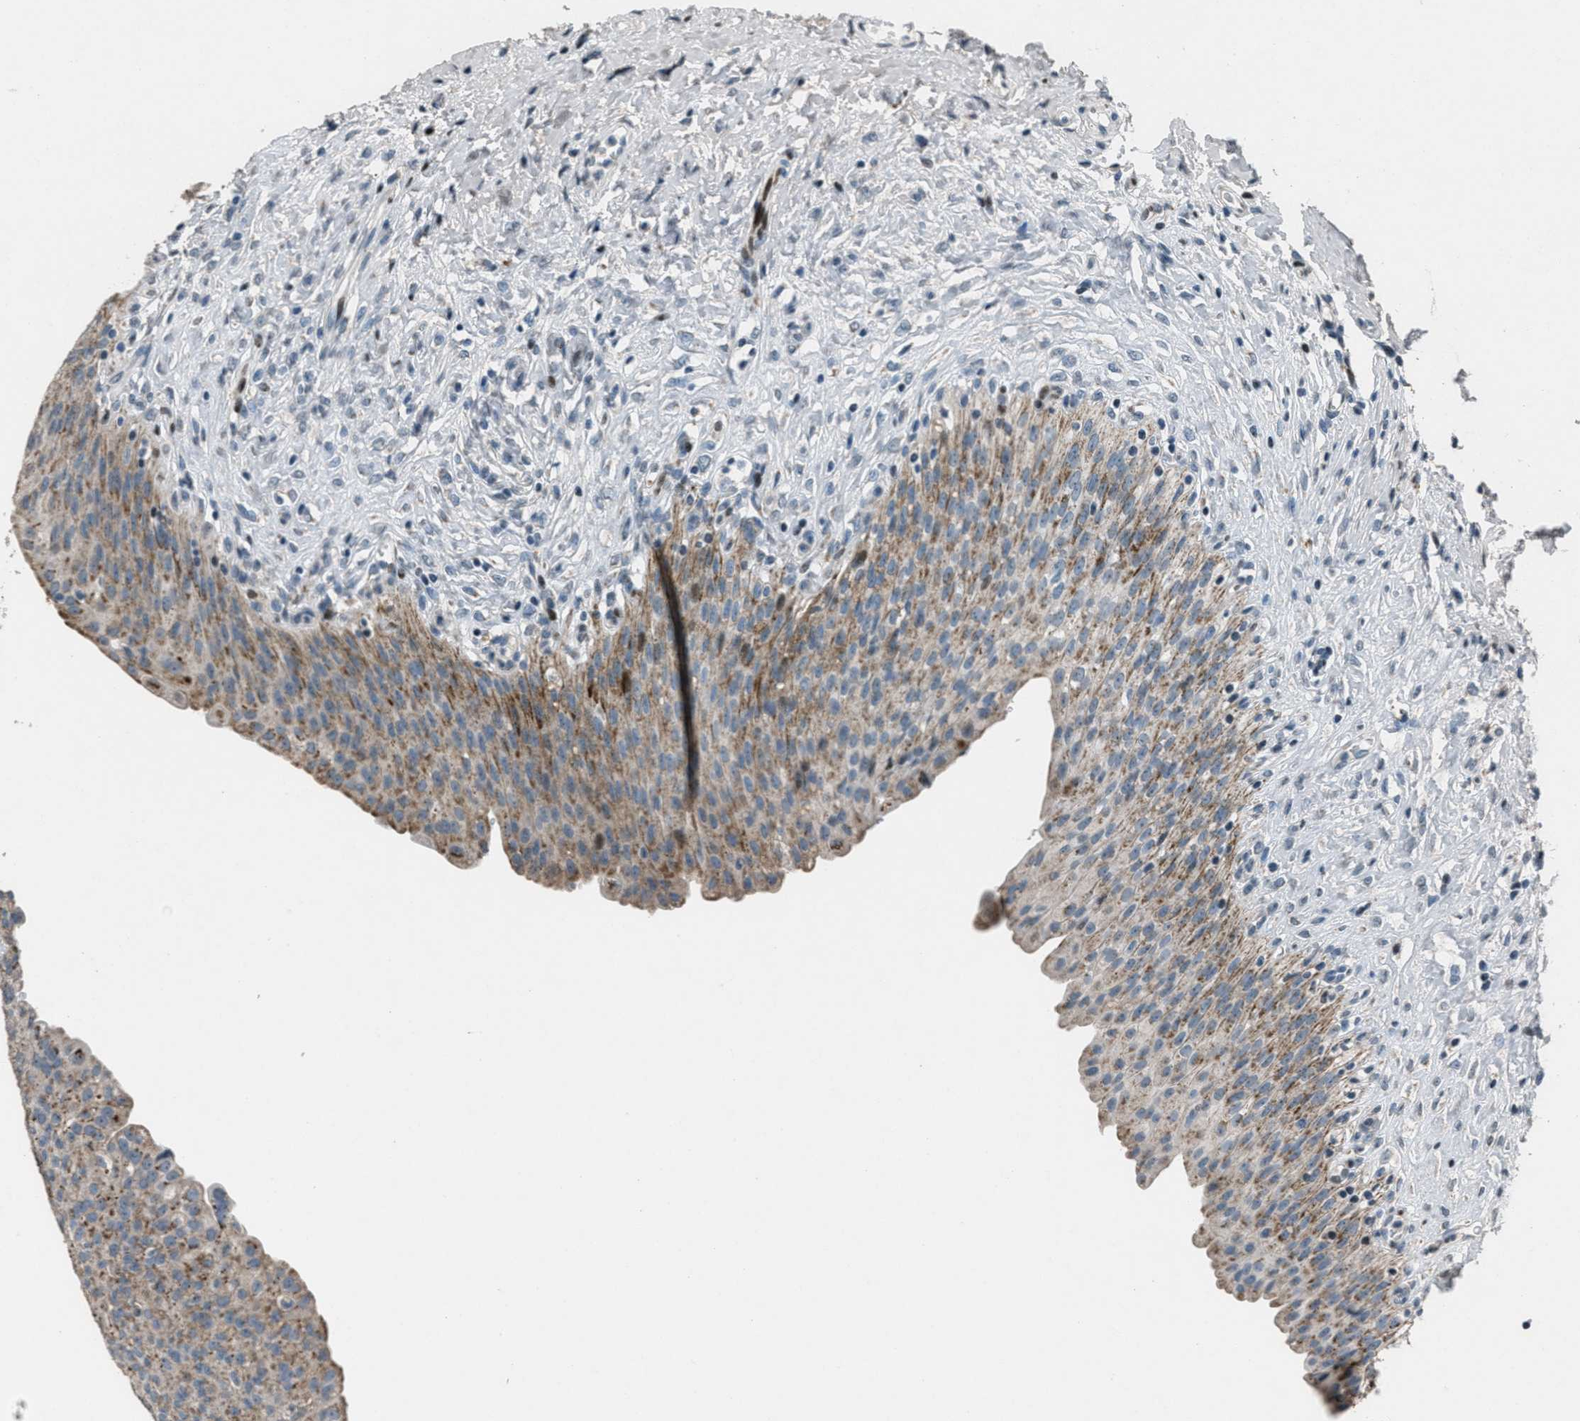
{"staining": {"intensity": "moderate", "quantity": ">75%", "location": "cytoplasmic/membranous"}, "tissue": "urinary bladder", "cell_type": "Urothelial cells", "image_type": "normal", "snomed": [{"axis": "morphology", "description": "Urothelial carcinoma, High grade"}, {"axis": "topography", "description": "Urinary bladder"}], "caption": "IHC of normal human urinary bladder shows medium levels of moderate cytoplasmic/membranous positivity in approximately >75% of urothelial cells. (DAB IHC with brightfield microscopy, high magnification).", "gene": "GPC6", "patient": {"sex": "male", "age": 46}}